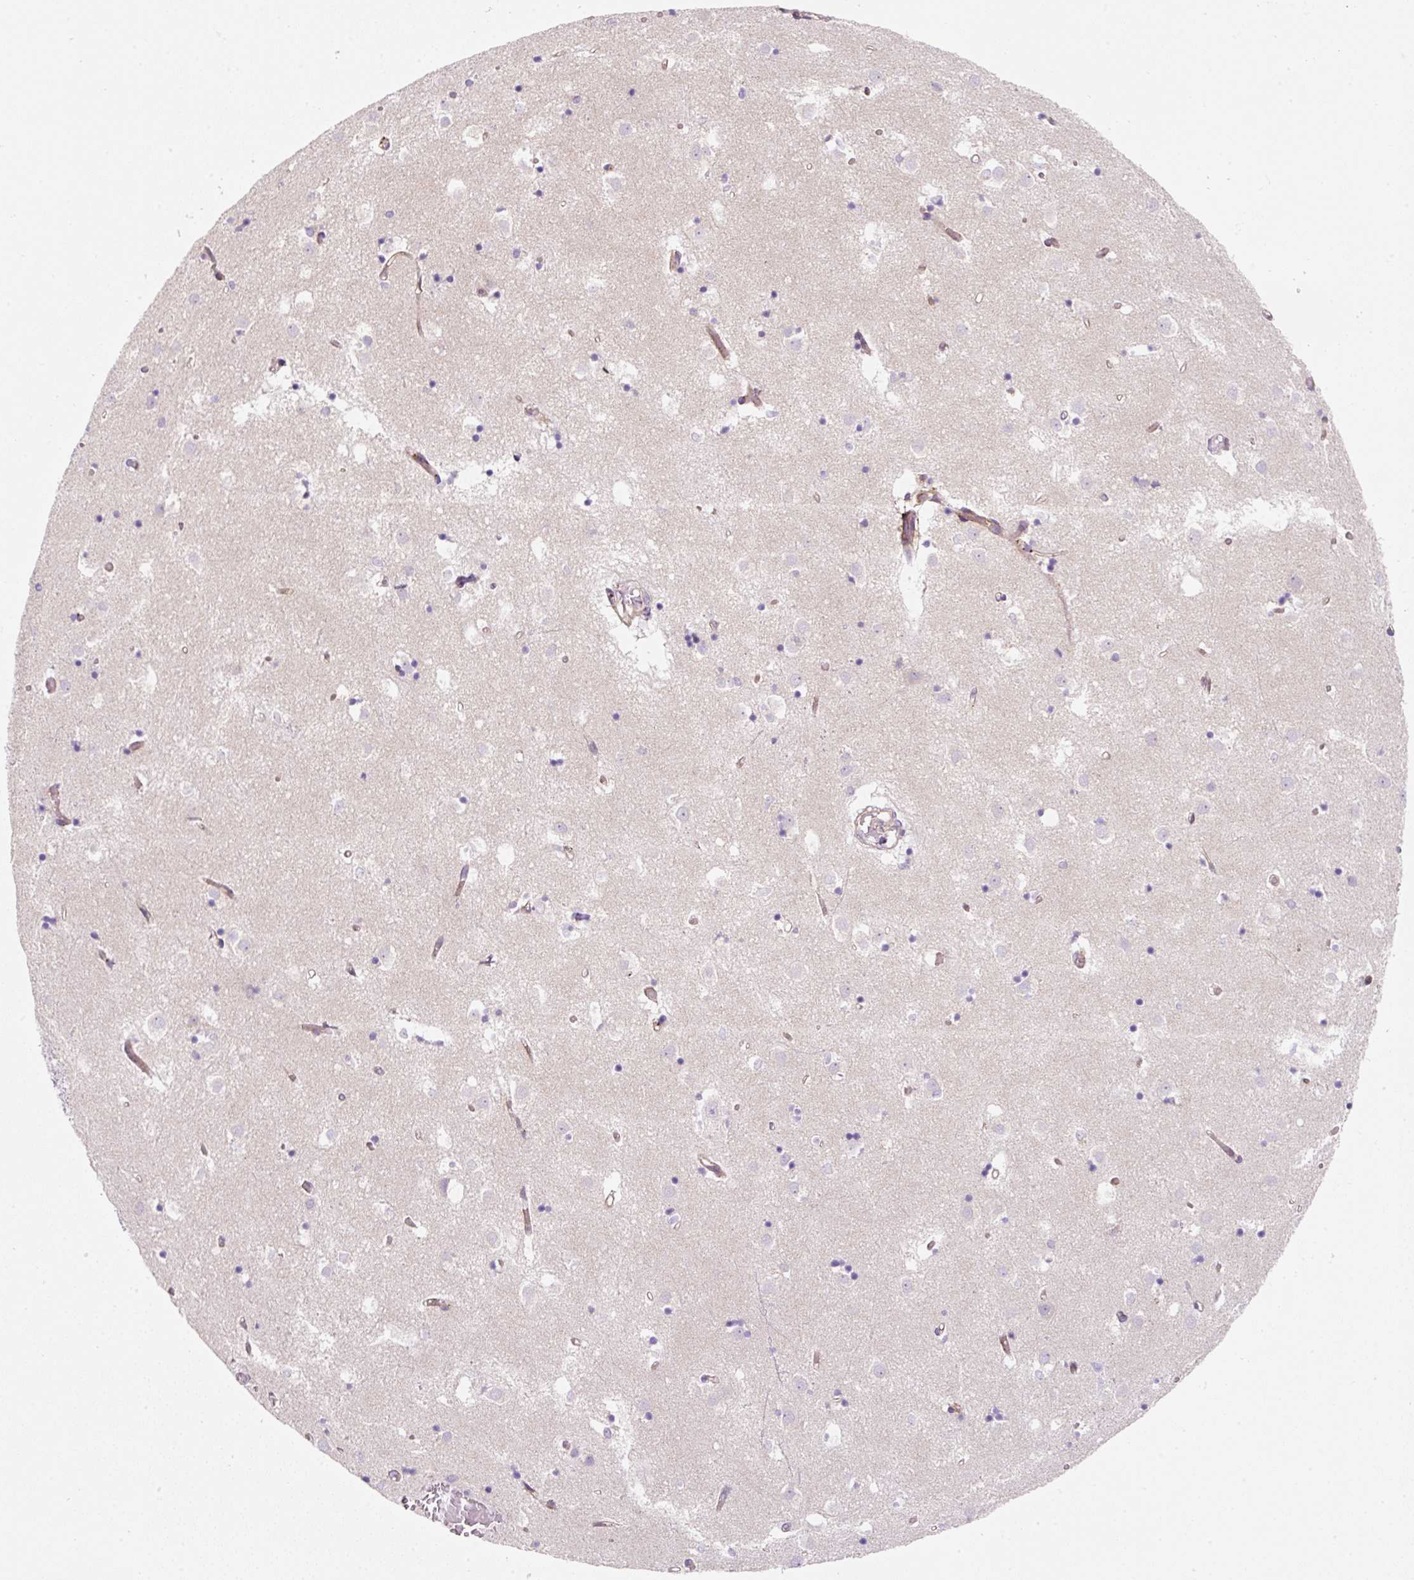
{"staining": {"intensity": "negative", "quantity": "none", "location": "none"}, "tissue": "caudate", "cell_type": "Glial cells", "image_type": "normal", "snomed": [{"axis": "morphology", "description": "Normal tissue, NOS"}, {"axis": "topography", "description": "Lateral ventricle wall"}], "caption": "IHC photomicrograph of unremarkable caudate: caudate stained with DAB (3,3'-diaminobenzidine) reveals no significant protein expression in glial cells.", "gene": "ERAP2", "patient": {"sex": "male", "age": 70}}